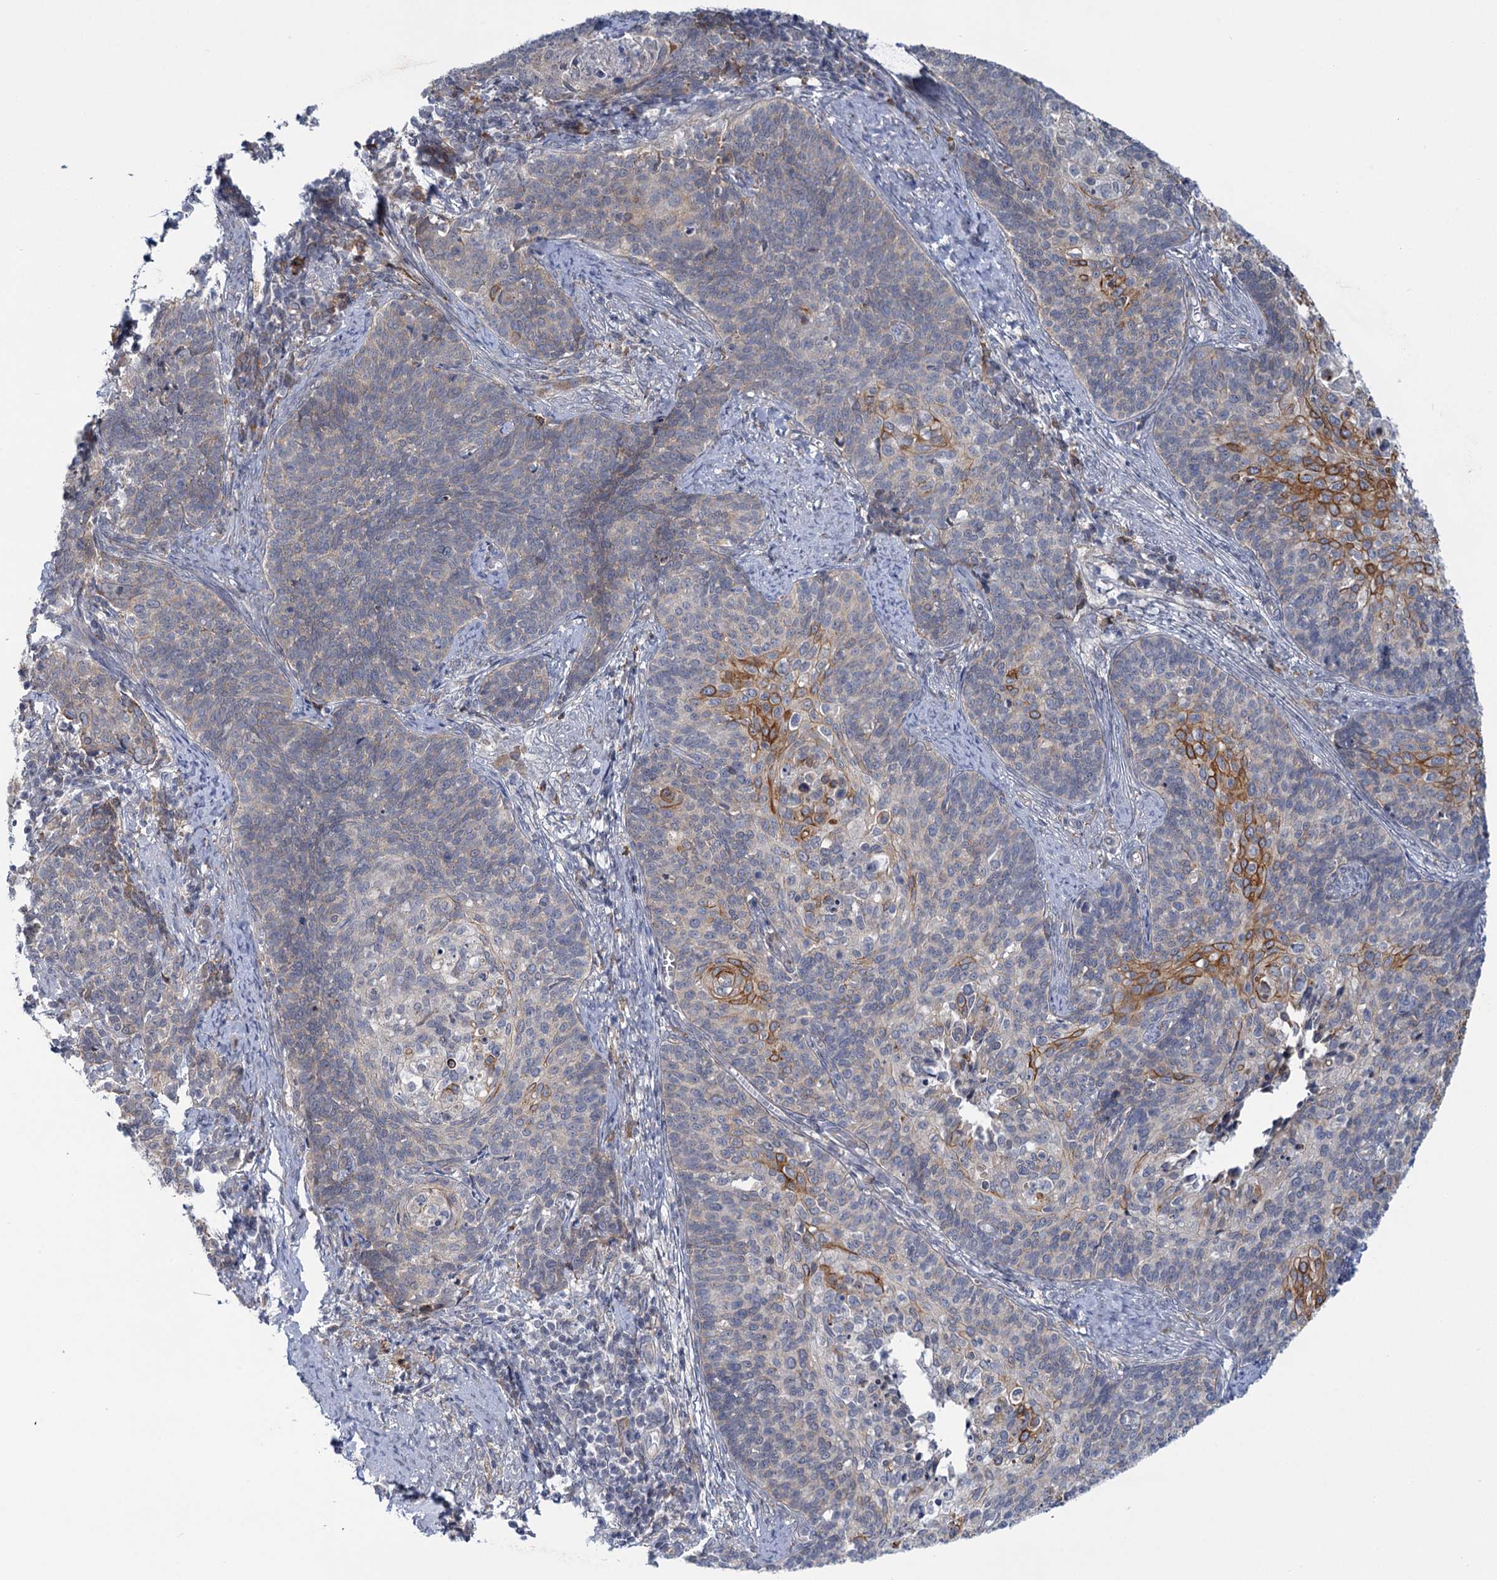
{"staining": {"intensity": "moderate", "quantity": "<25%", "location": "cytoplasmic/membranous"}, "tissue": "cervical cancer", "cell_type": "Tumor cells", "image_type": "cancer", "snomed": [{"axis": "morphology", "description": "Squamous cell carcinoma, NOS"}, {"axis": "topography", "description": "Cervix"}], "caption": "IHC micrograph of human cervical squamous cell carcinoma stained for a protein (brown), which exhibits low levels of moderate cytoplasmic/membranous expression in about <25% of tumor cells.", "gene": "MBLAC2", "patient": {"sex": "female", "age": 39}}